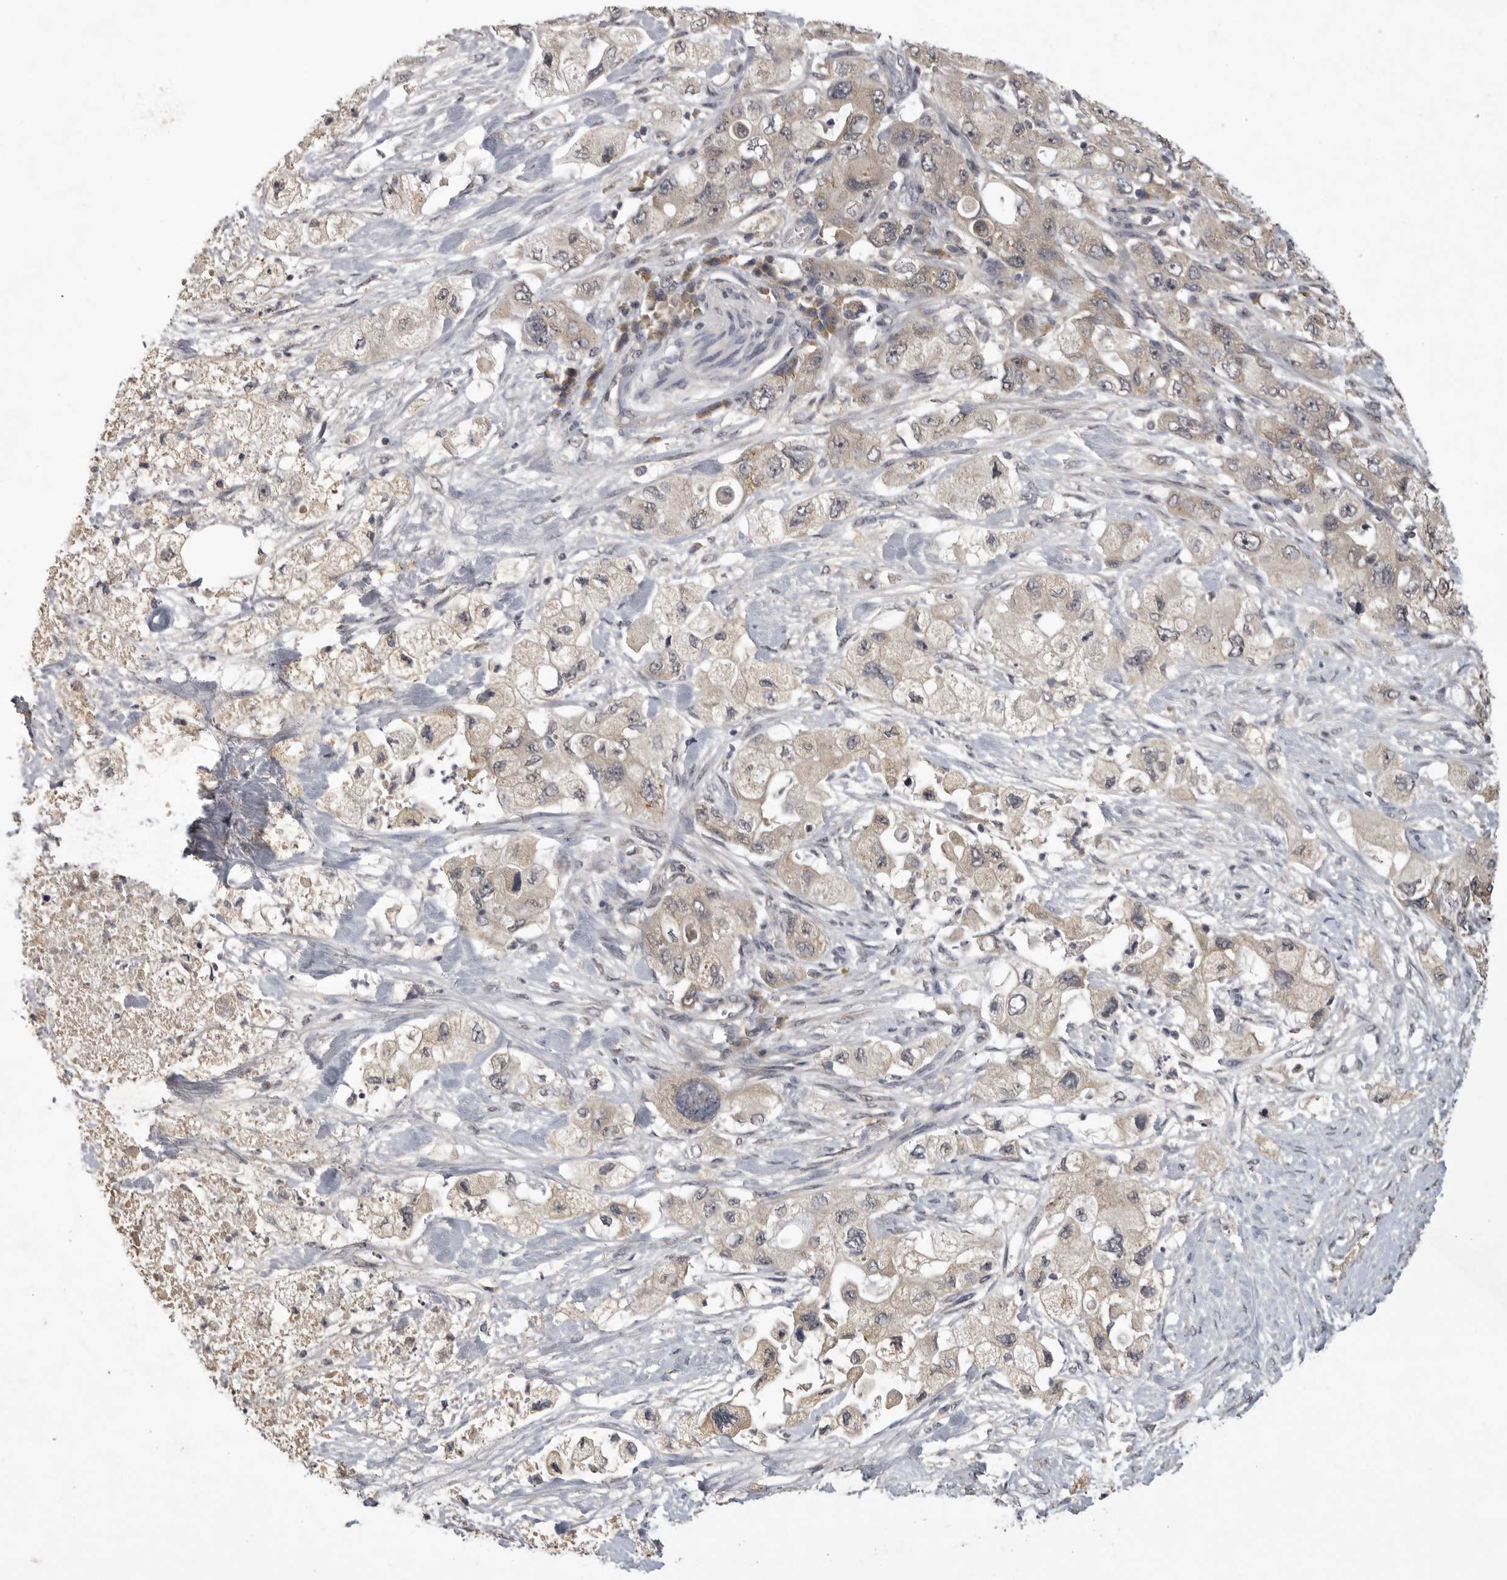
{"staining": {"intensity": "weak", "quantity": "25%-75%", "location": "cytoplasmic/membranous"}, "tissue": "pancreatic cancer", "cell_type": "Tumor cells", "image_type": "cancer", "snomed": [{"axis": "morphology", "description": "Adenocarcinoma, NOS"}, {"axis": "topography", "description": "Pancreas"}], "caption": "Weak cytoplasmic/membranous protein staining is appreciated in approximately 25%-75% of tumor cells in pancreatic cancer (adenocarcinoma).", "gene": "ZNF114", "patient": {"sex": "female", "age": 73}}